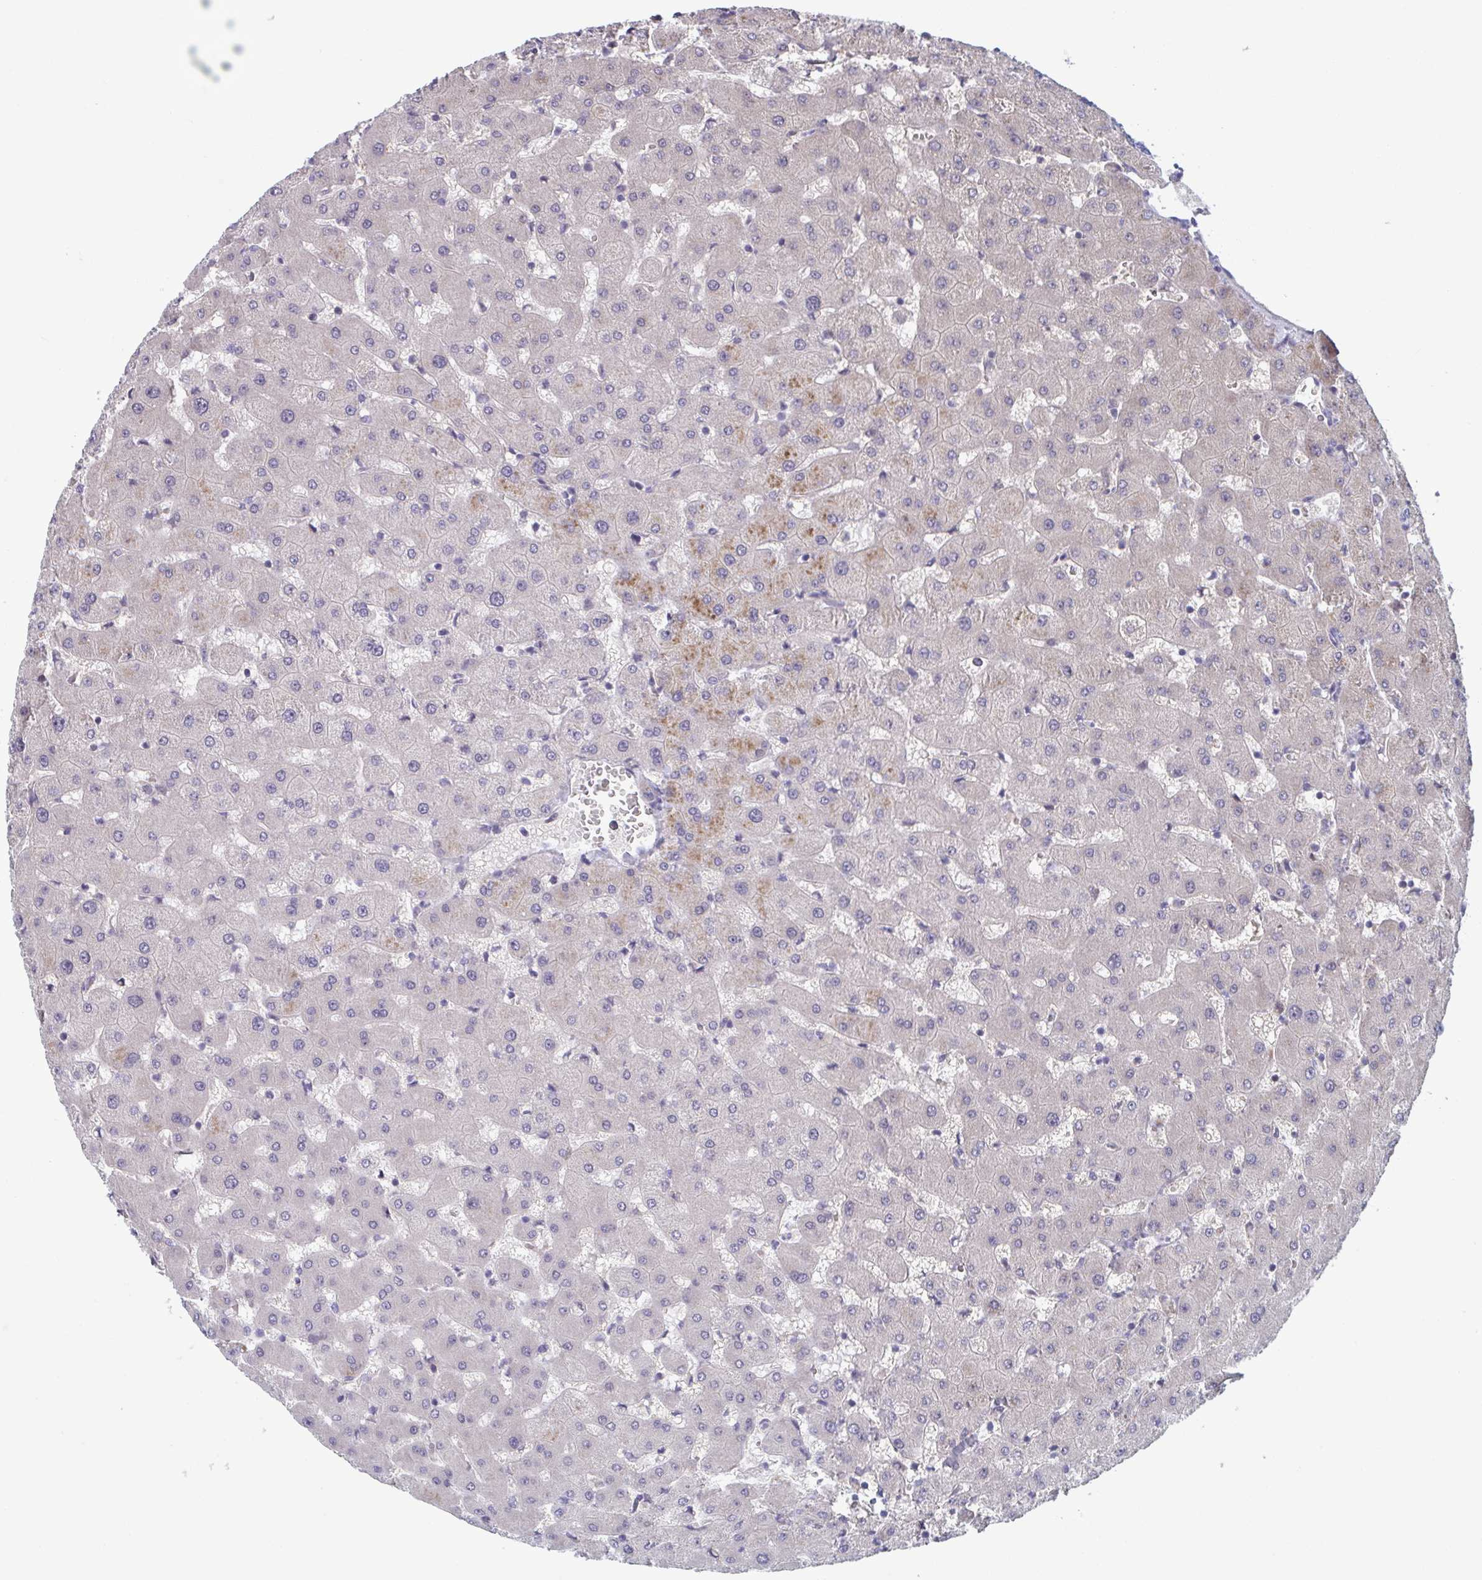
{"staining": {"intensity": "negative", "quantity": "none", "location": "none"}, "tissue": "liver", "cell_type": "Cholangiocytes", "image_type": "normal", "snomed": [{"axis": "morphology", "description": "Normal tissue, NOS"}, {"axis": "topography", "description": "Liver"}], "caption": "Immunohistochemistry (IHC) of normal human liver demonstrates no positivity in cholangiocytes. Nuclei are stained in blue.", "gene": "RIOK1", "patient": {"sex": "female", "age": 63}}